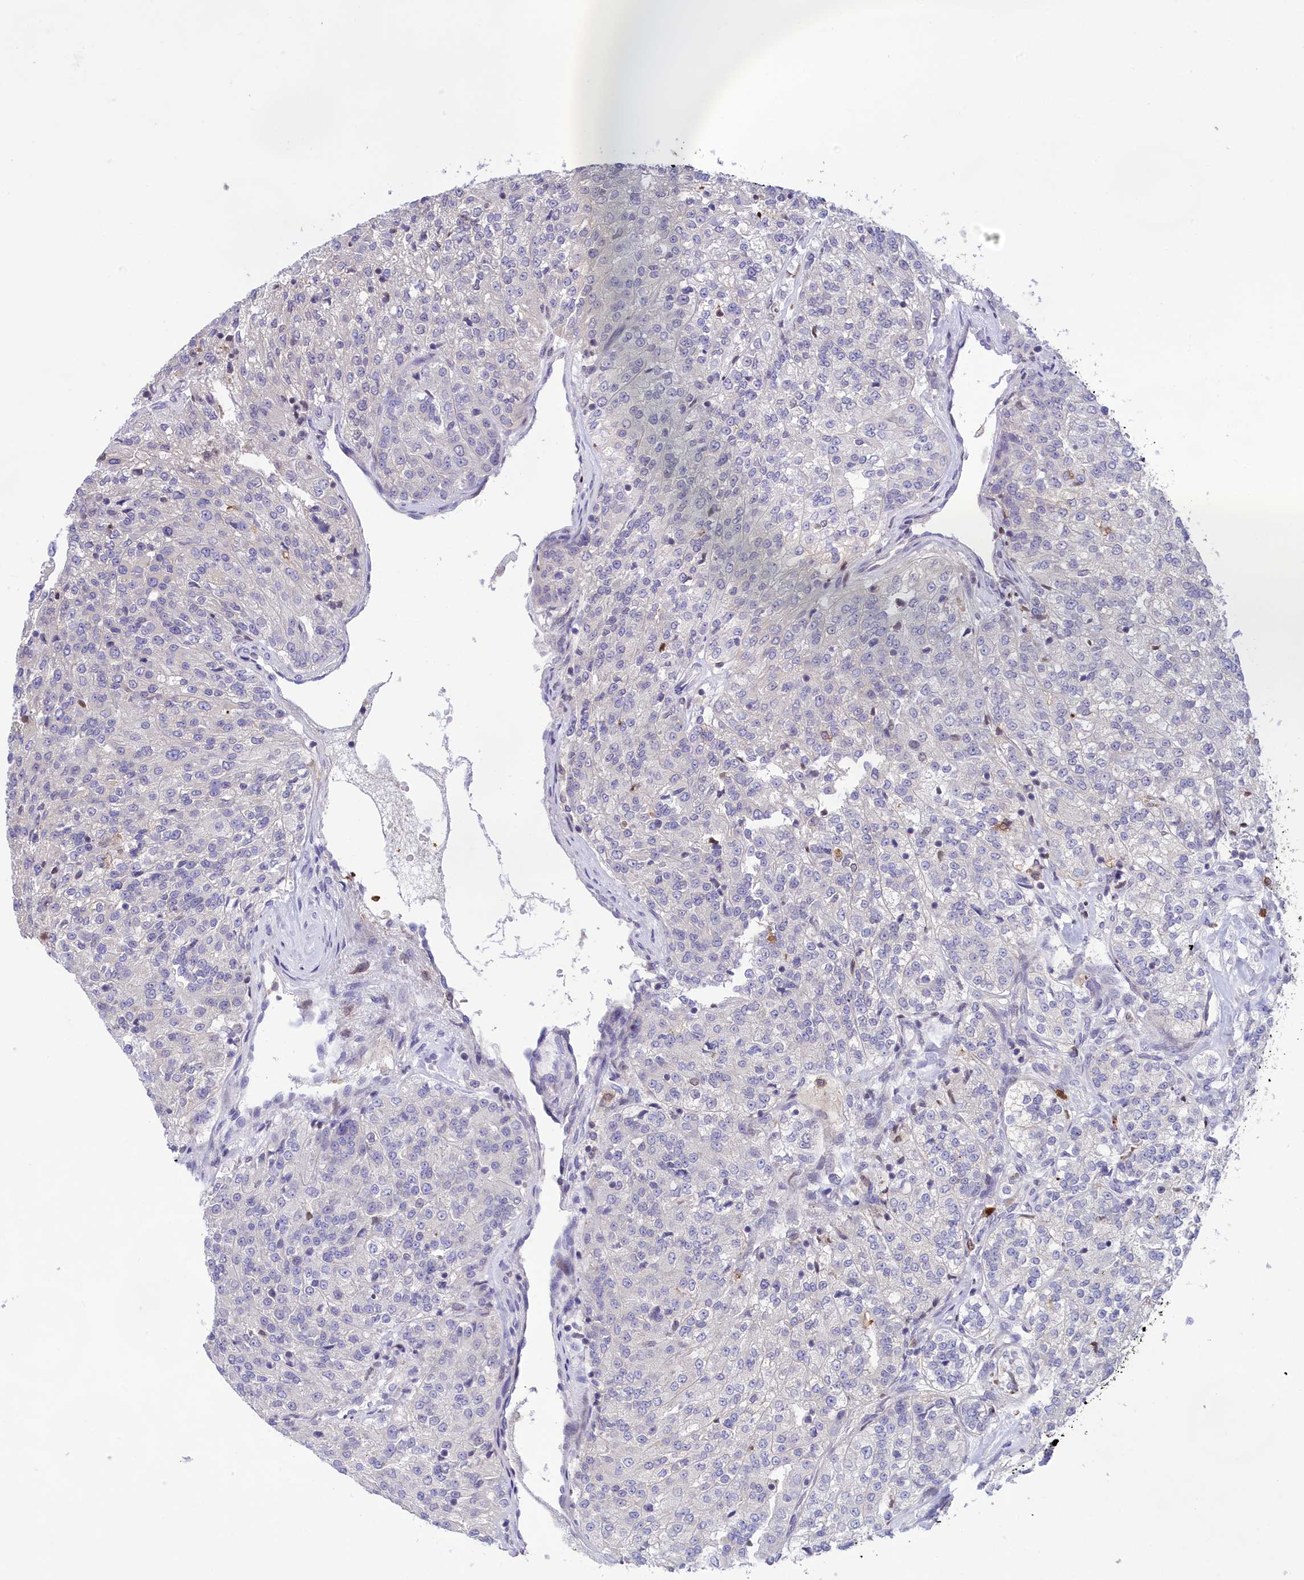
{"staining": {"intensity": "negative", "quantity": "none", "location": "none"}, "tissue": "renal cancer", "cell_type": "Tumor cells", "image_type": "cancer", "snomed": [{"axis": "morphology", "description": "Adenocarcinoma, NOS"}, {"axis": "topography", "description": "Kidney"}], "caption": "High power microscopy image of an IHC photomicrograph of adenocarcinoma (renal), revealing no significant staining in tumor cells.", "gene": "PKHD1L1", "patient": {"sex": "female", "age": 63}}